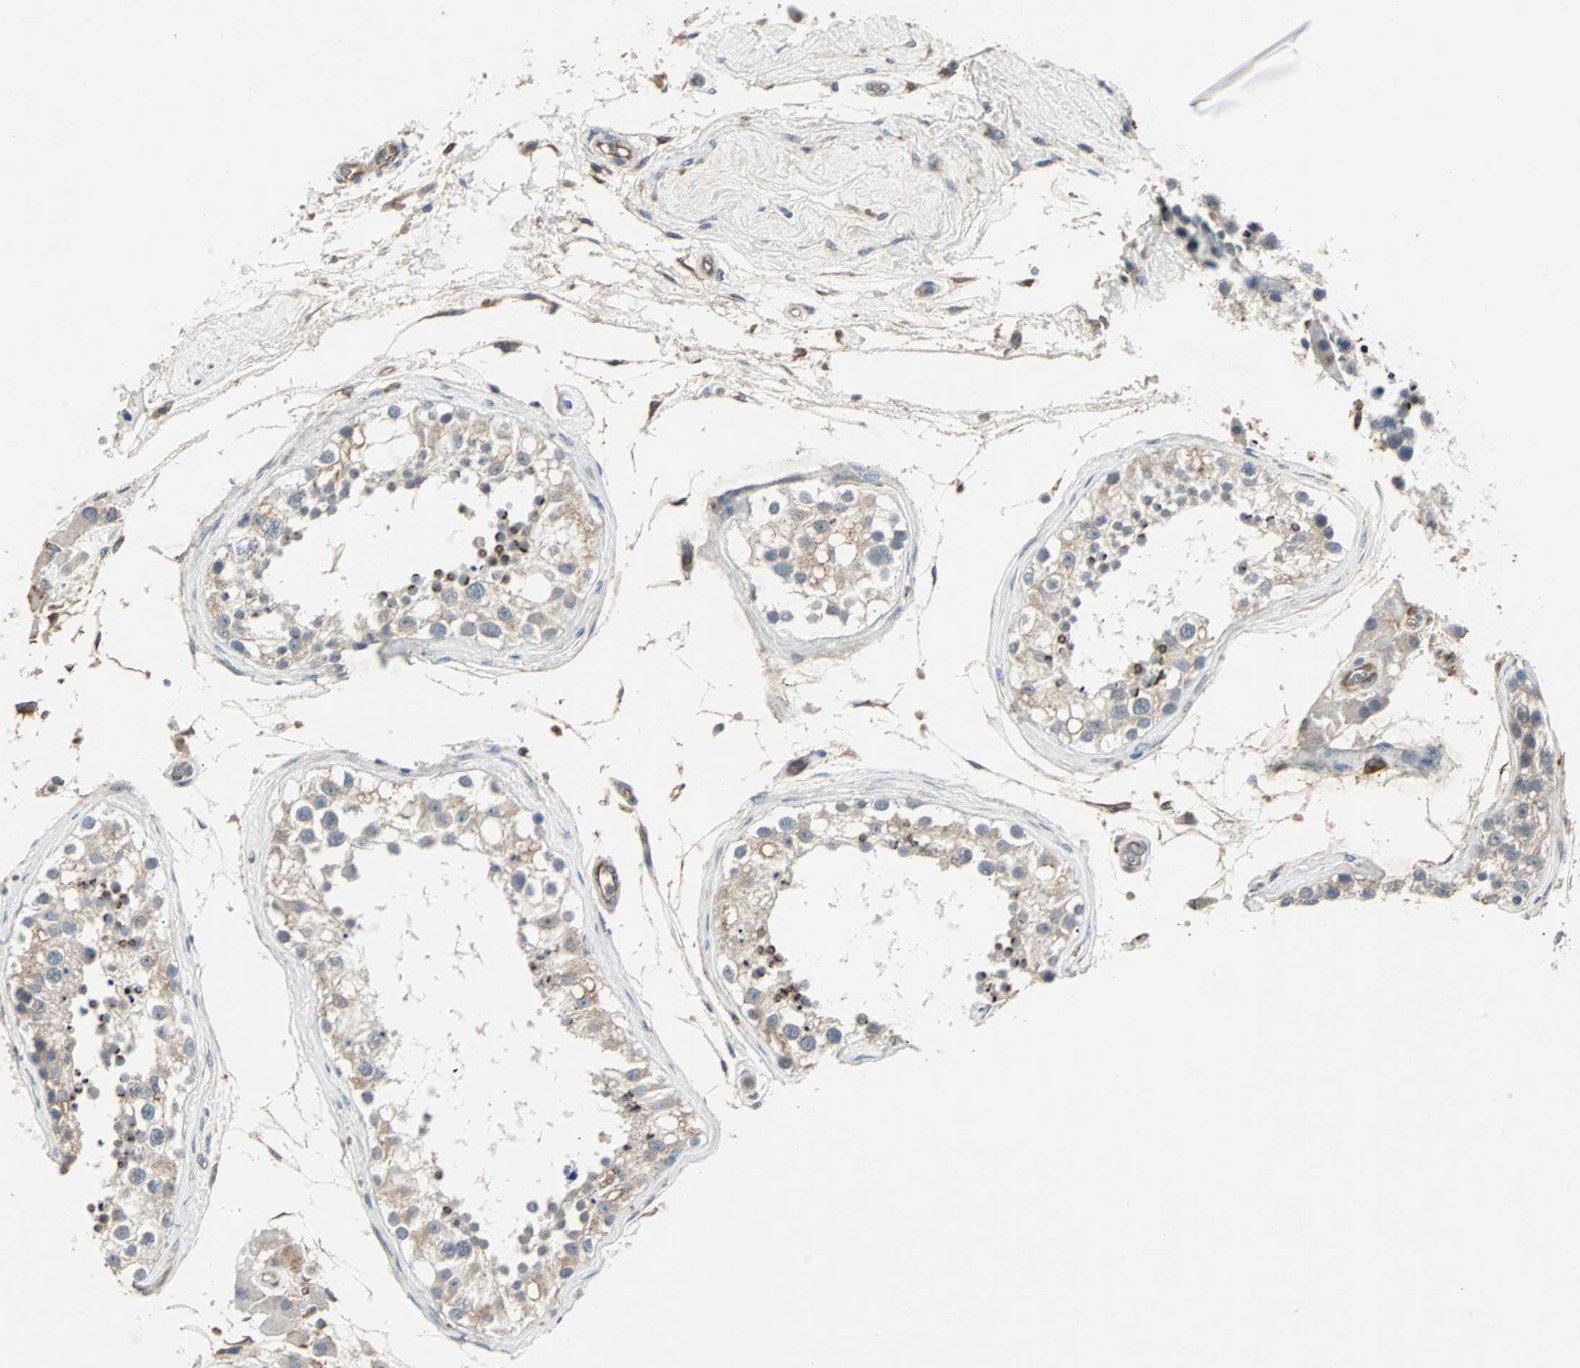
{"staining": {"intensity": "strong", "quantity": "<25%", "location": "cytoplasmic/membranous,nuclear"}, "tissue": "testis", "cell_type": "Cells in seminiferous ducts", "image_type": "normal", "snomed": [{"axis": "morphology", "description": "Normal tissue, NOS"}, {"axis": "topography", "description": "Testis"}], "caption": "Testis was stained to show a protein in brown. There is medium levels of strong cytoplasmic/membranous,nuclear staining in approximately <25% of cells in seminiferous ducts. (DAB IHC, brown staining for protein, blue staining for nuclei).", "gene": "CMC2", "patient": {"sex": "male", "age": 68}}